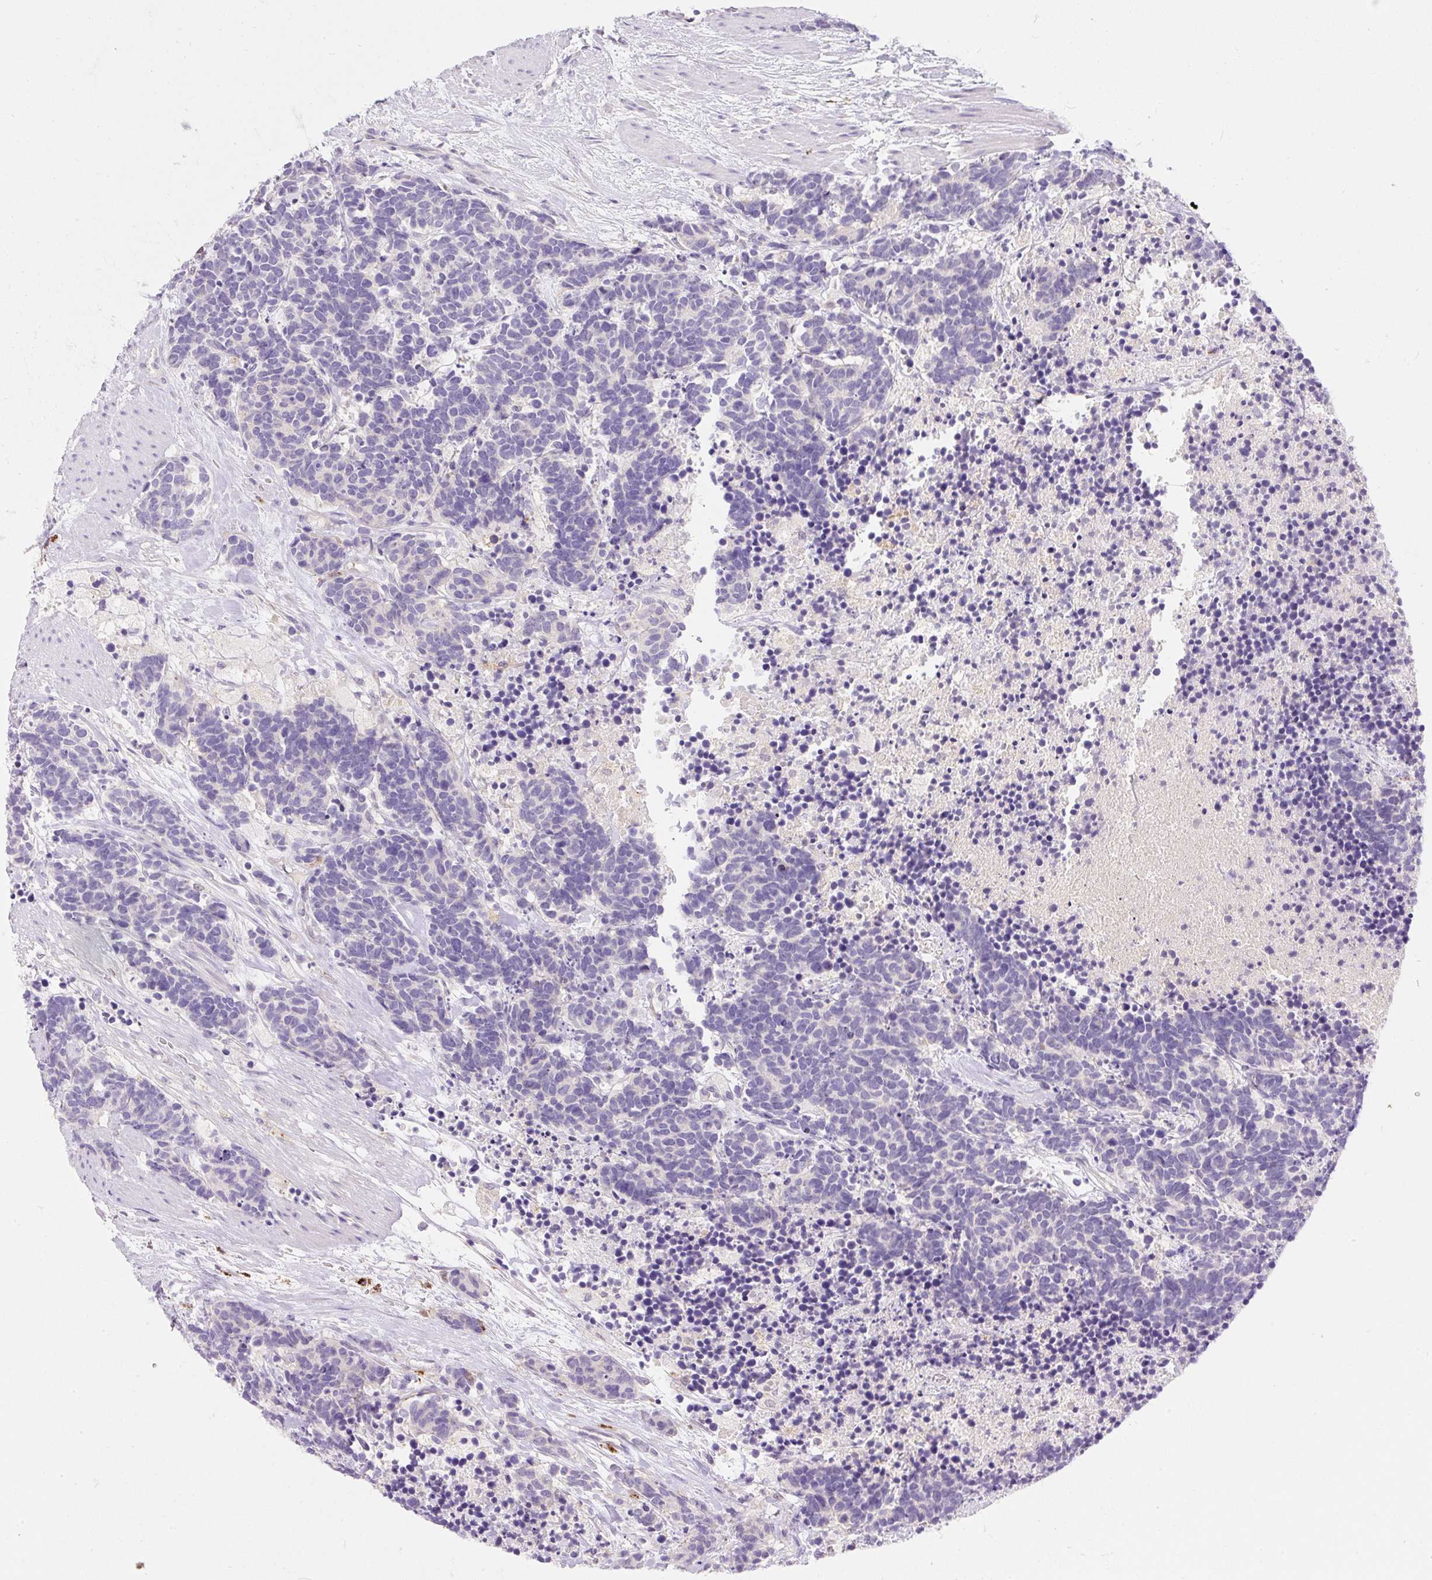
{"staining": {"intensity": "negative", "quantity": "none", "location": "none"}, "tissue": "carcinoid", "cell_type": "Tumor cells", "image_type": "cancer", "snomed": [{"axis": "morphology", "description": "Carcinoma, NOS"}, {"axis": "morphology", "description": "Carcinoid, malignant, NOS"}, {"axis": "topography", "description": "Prostate"}], "caption": "IHC micrograph of neoplastic tissue: human carcinoid (malignant) stained with DAB (3,3'-diaminobenzidine) displays no significant protein positivity in tumor cells. The staining was performed using DAB (3,3'-diaminobenzidine) to visualize the protein expression in brown, while the nuclei were stained in blue with hematoxylin (Magnification: 20x).", "gene": "TMEM150C", "patient": {"sex": "male", "age": 57}}